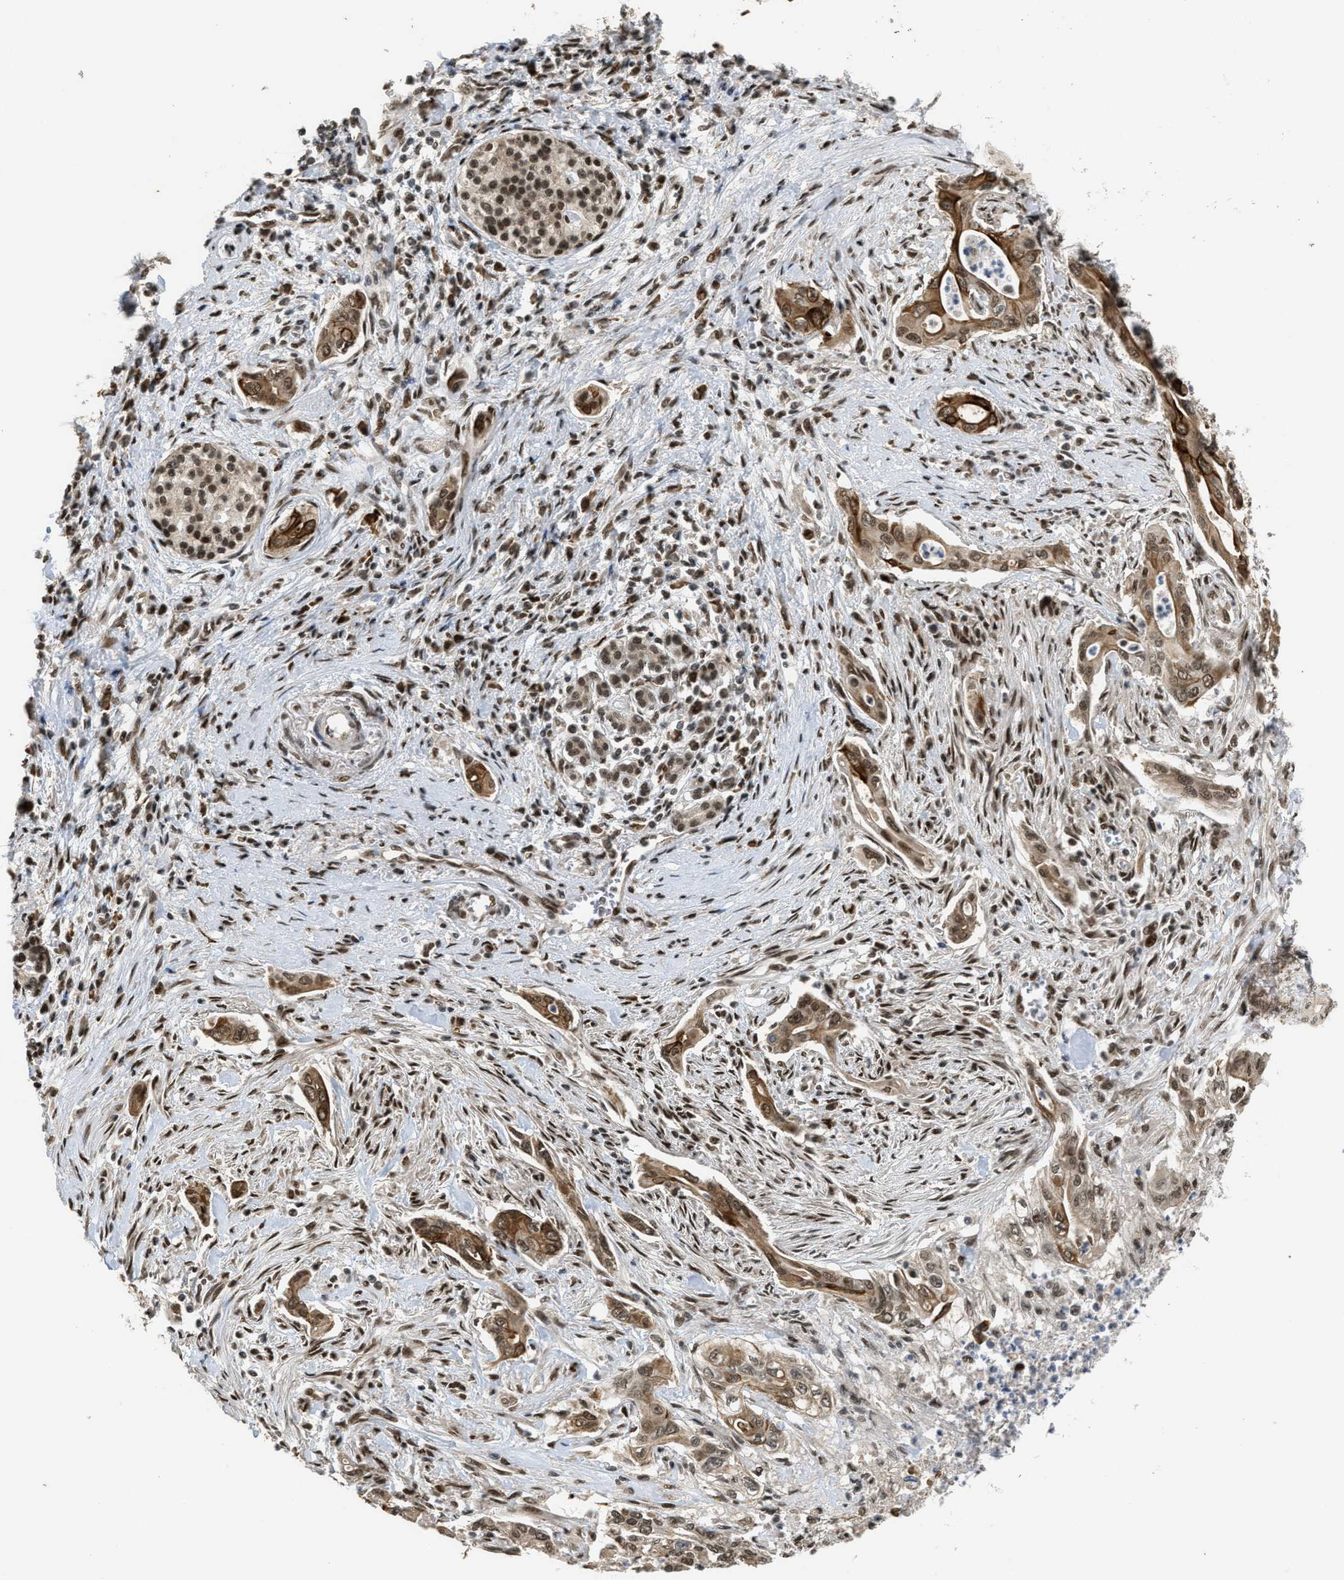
{"staining": {"intensity": "moderate", "quantity": ">75%", "location": "cytoplasmic/membranous,nuclear"}, "tissue": "pancreatic cancer", "cell_type": "Tumor cells", "image_type": "cancer", "snomed": [{"axis": "morphology", "description": "Adenocarcinoma, NOS"}, {"axis": "topography", "description": "Pancreas"}], "caption": "There is medium levels of moderate cytoplasmic/membranous and nuclear positivity in tumor cells of pancreatic cancer (adenocarcinoma), as demonstrated by immunohistochemical staining (brown color).", "gene": "SERTAD2", "patient": {"sex": "male", "age": 58}}